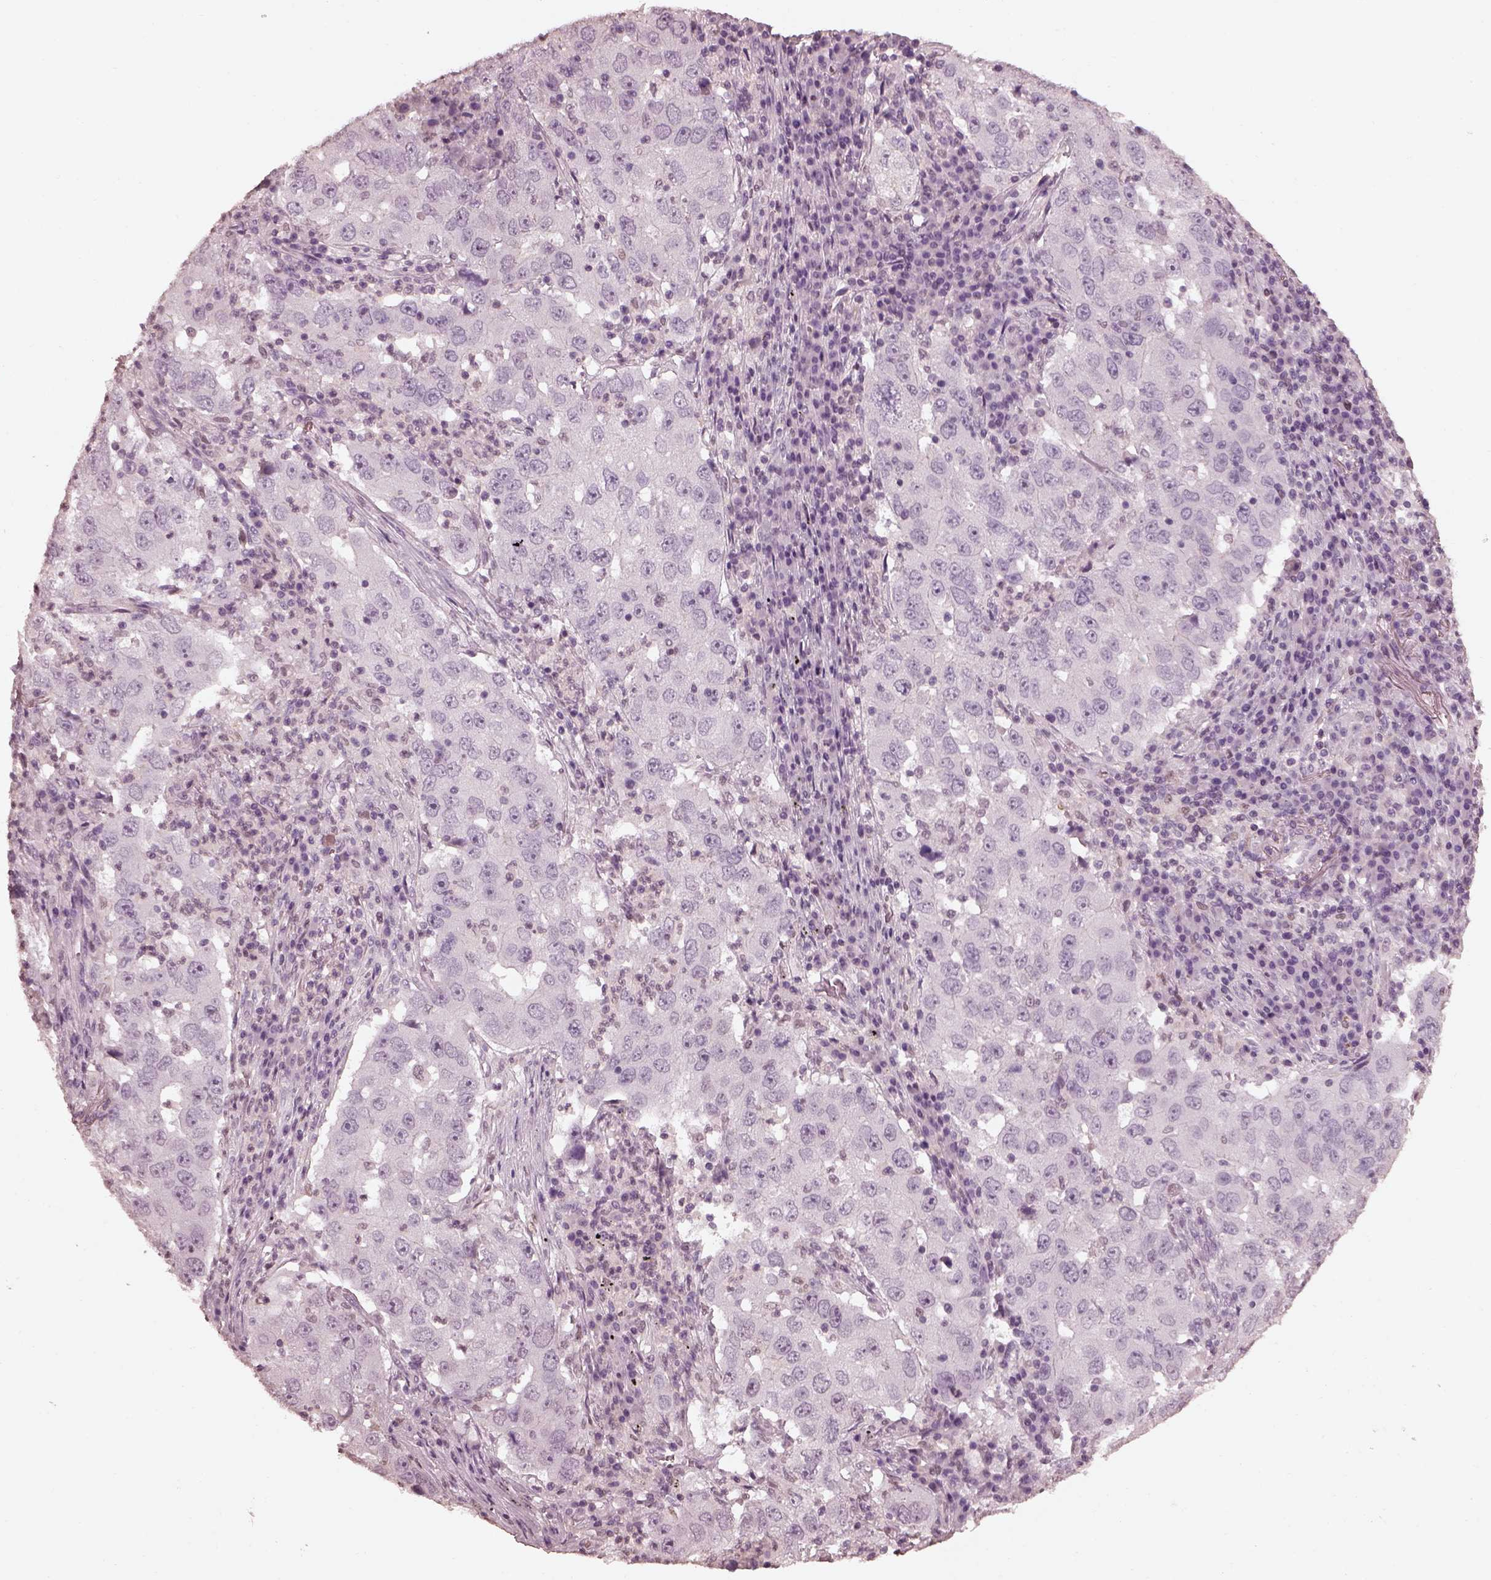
{"staining": {"intensity": "negative", "quantity": "none", "location": "none"}, "tissue": "lung cancer", "cell_type": "Tumor cells", "image_type": "cancer", "snomed": [{"axis": "morphology", "description": "Adenocarcinoma, NOS"}, {"axis": "topography", "description": "Lung"}], "caption": "High power microscopy micrograph of an immunohistochemistry (IHC) photomicrograph of lung adenocarcinoma, revealing no significant staining in tumor cells. (IHC, brightfield microscopy, high magnification).", "gene": "TSKS", "patient": {"sex": "male", "age": 73}}